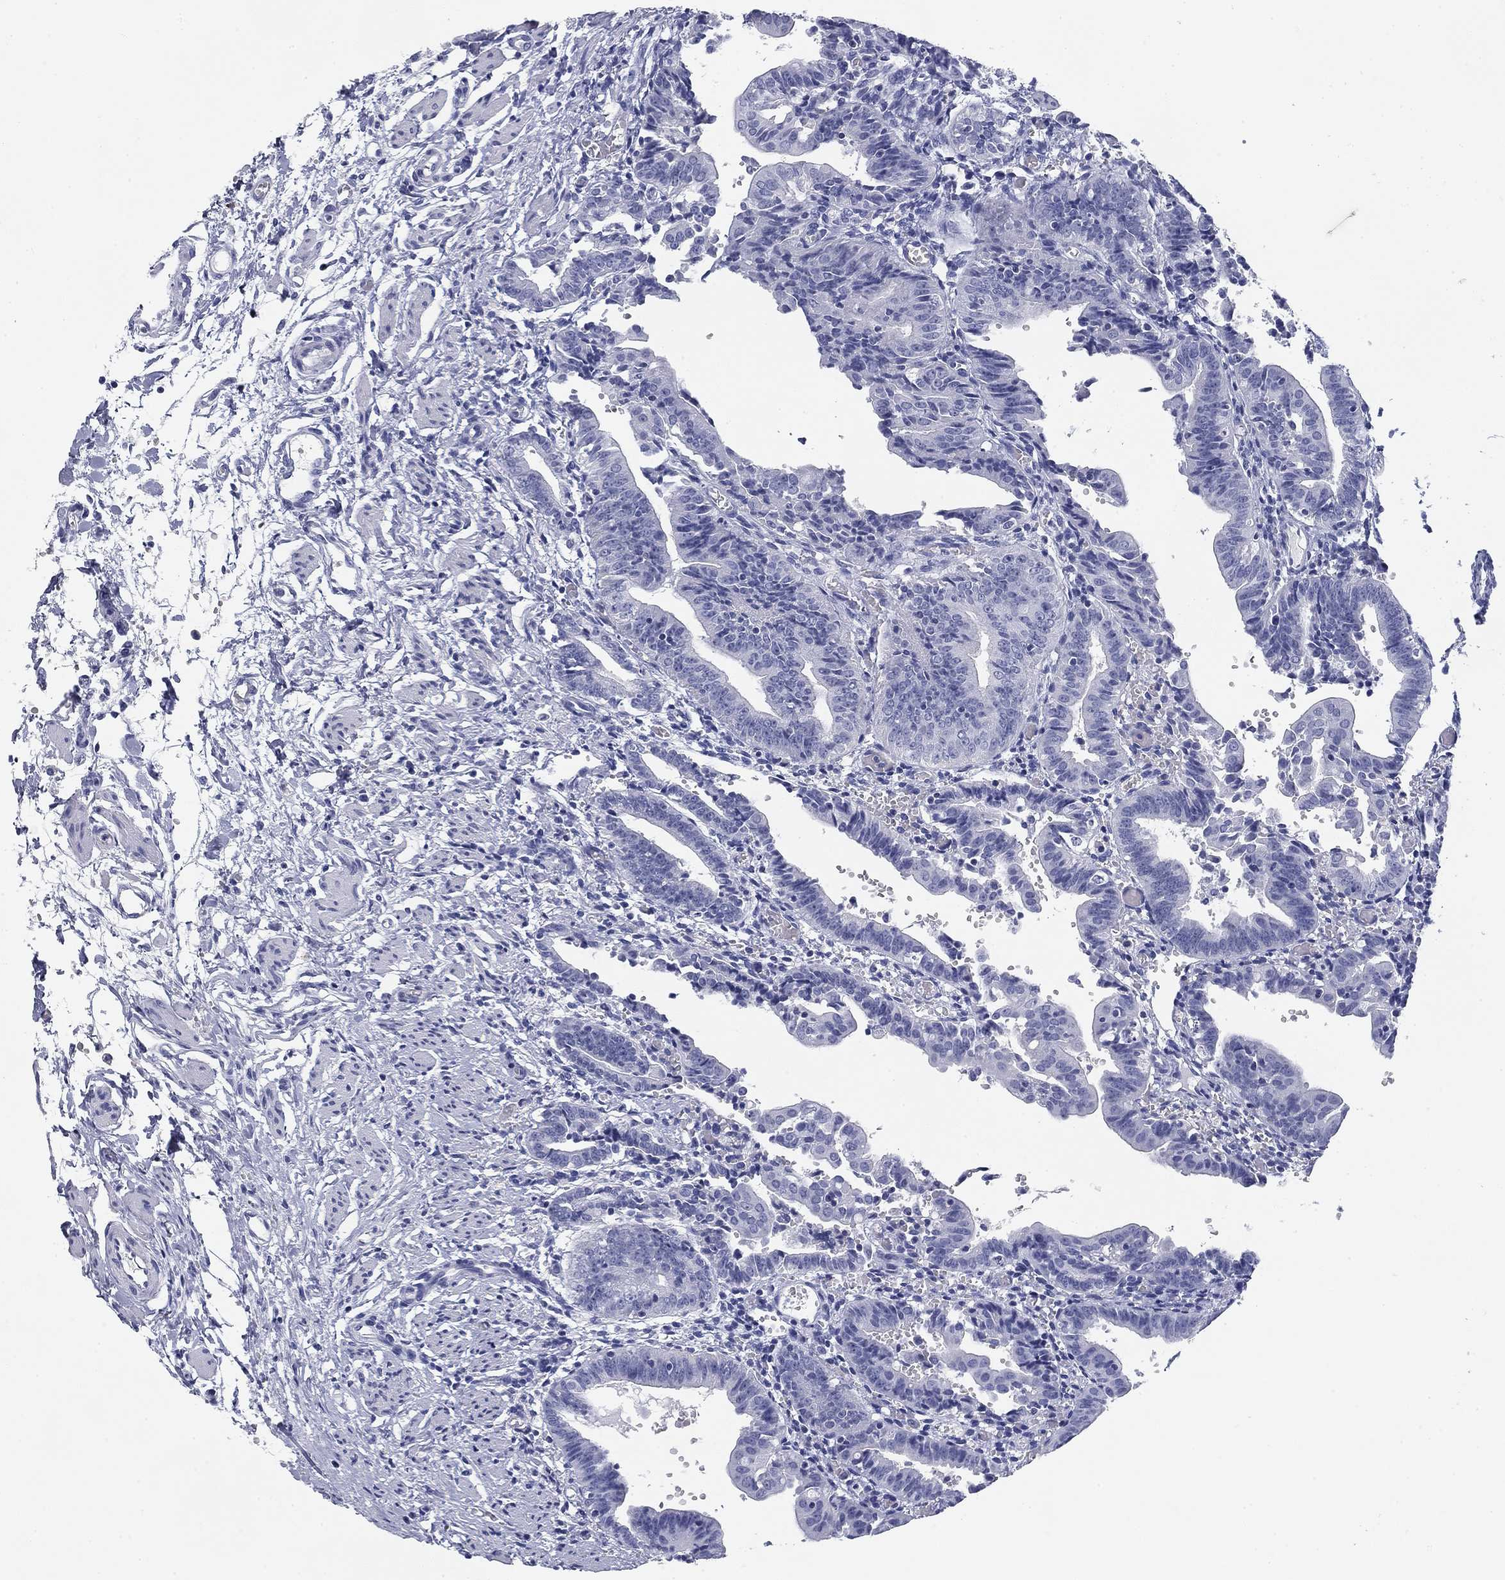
{"staining": {"intensity": "negative", "quantity": "none", "location": "none"}, "tissue": "fallopian tube", "cell_type": "Glandular cells", "image_type": "normal", "snomed": [{"axis": "morphology", "description": "Normal tissue, NOS"}, {"axis": "morphology", "description": "Carcinoma, endometroid"}, {"axis": "topography", "description": "Fallopian tube"}, {"axis": "topography", "description": "Ovary"}], "caption": "The immunohistochemistry image has no significant staining in glandular cells of fallopian tube. (Immunohistochemistry (ihc), brightfield microscopy, high magnification).", "gene": "CD79B", "patient": {"sex": "female", "age": 42}}